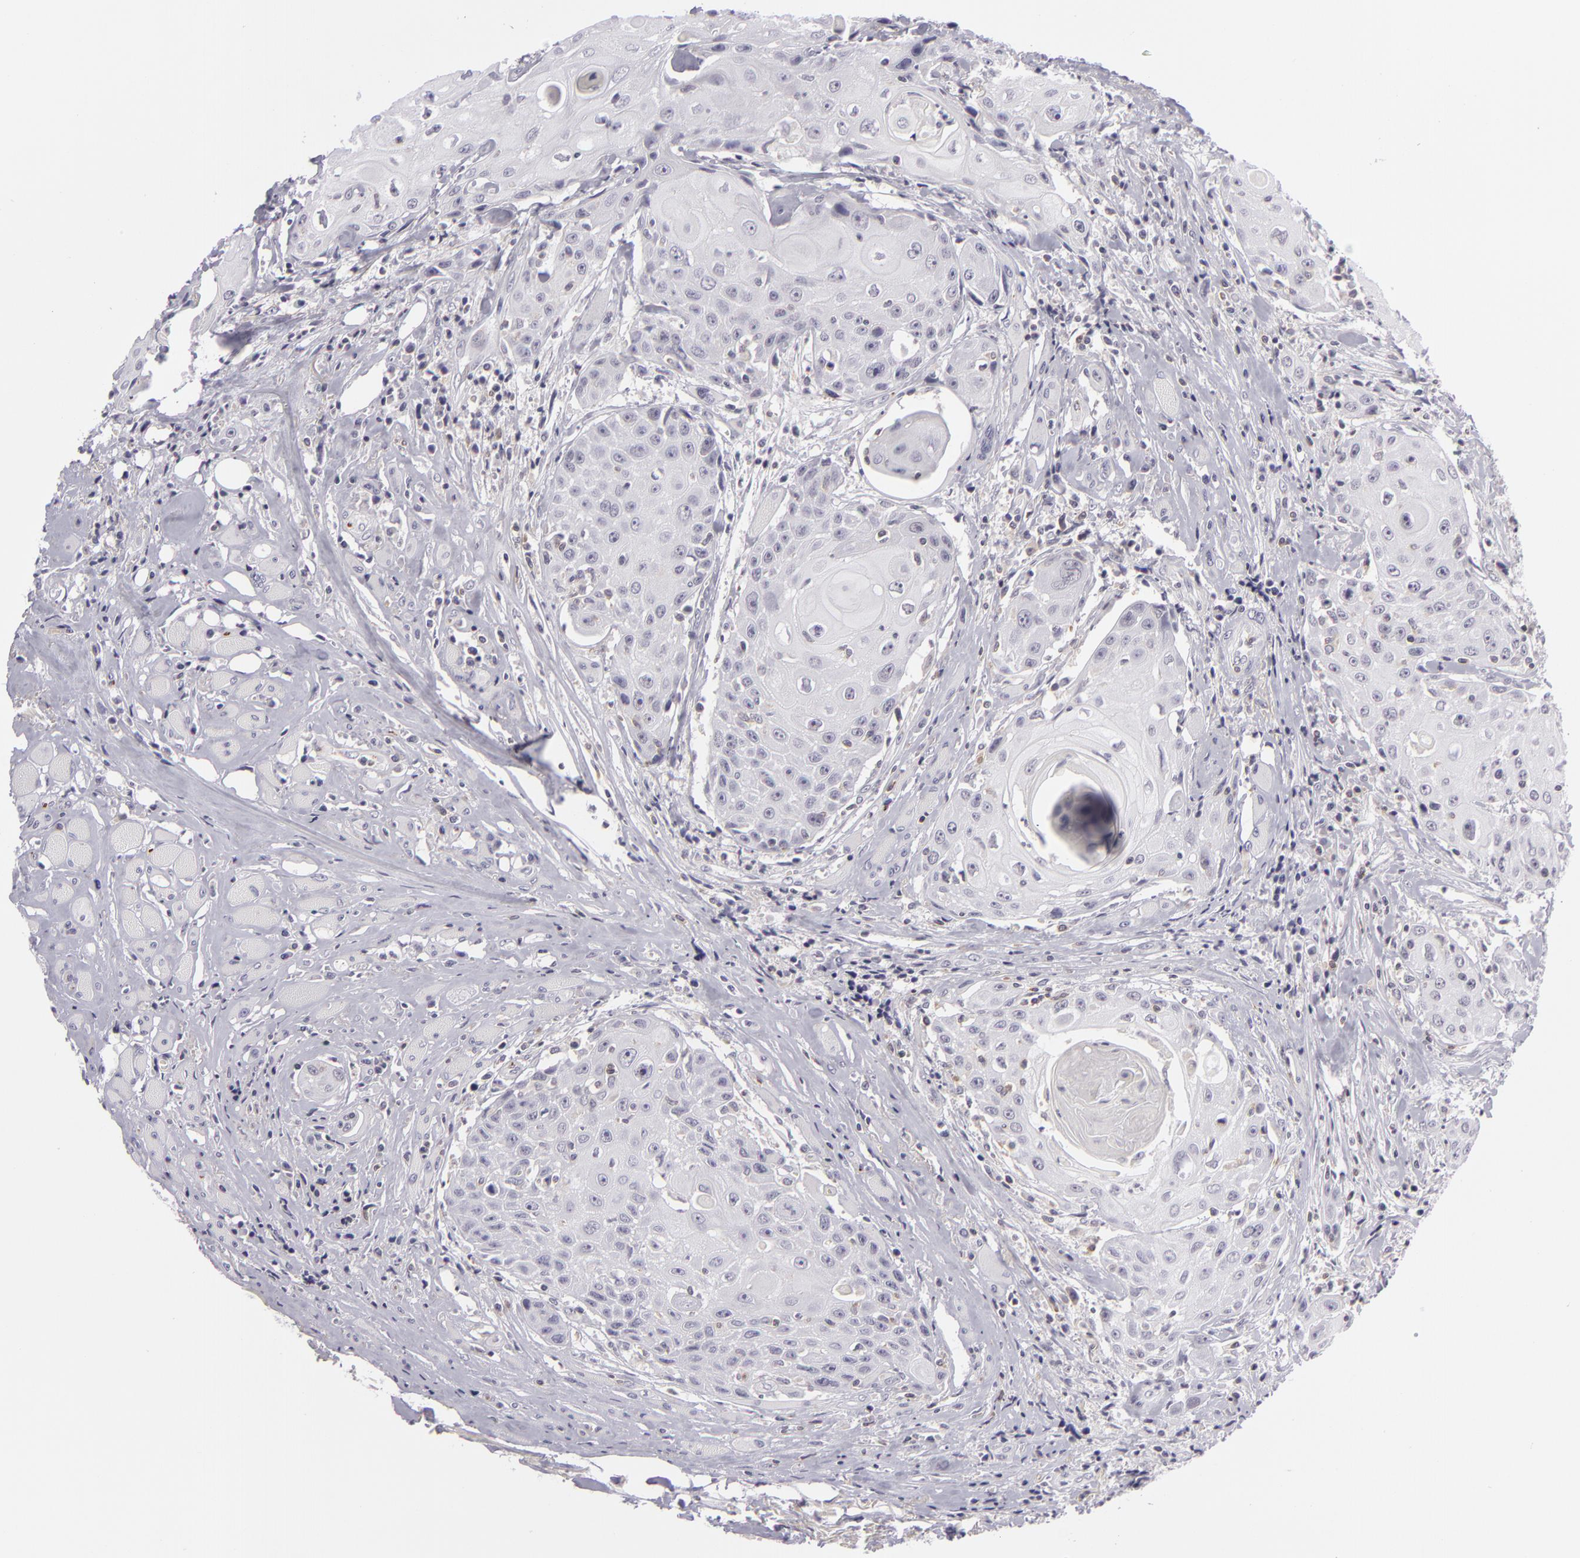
{"staining": {"intensity": "negative", "quantity": "none", "location": "none"}, "tissue": "head and neck cancer", "cell_type": "Tumor cells", "image_type": "cancer", "snomed": [{"axis": "morphology", "description": "Squamous cell carcinoma, NOS"}, {"axis": "topography", "description": "Oral tissue"}, {"axis": "topography", "description": "Head-Neck"}], "caption": "Tumor cells show no significant staining in head and neck squamous cell carcinoma. (DAB immunohistochemistry (IHC) with hematoxylin counter stain).", "gene": "KCNAB2", "patient": {"sex": "female", "age": 82}}